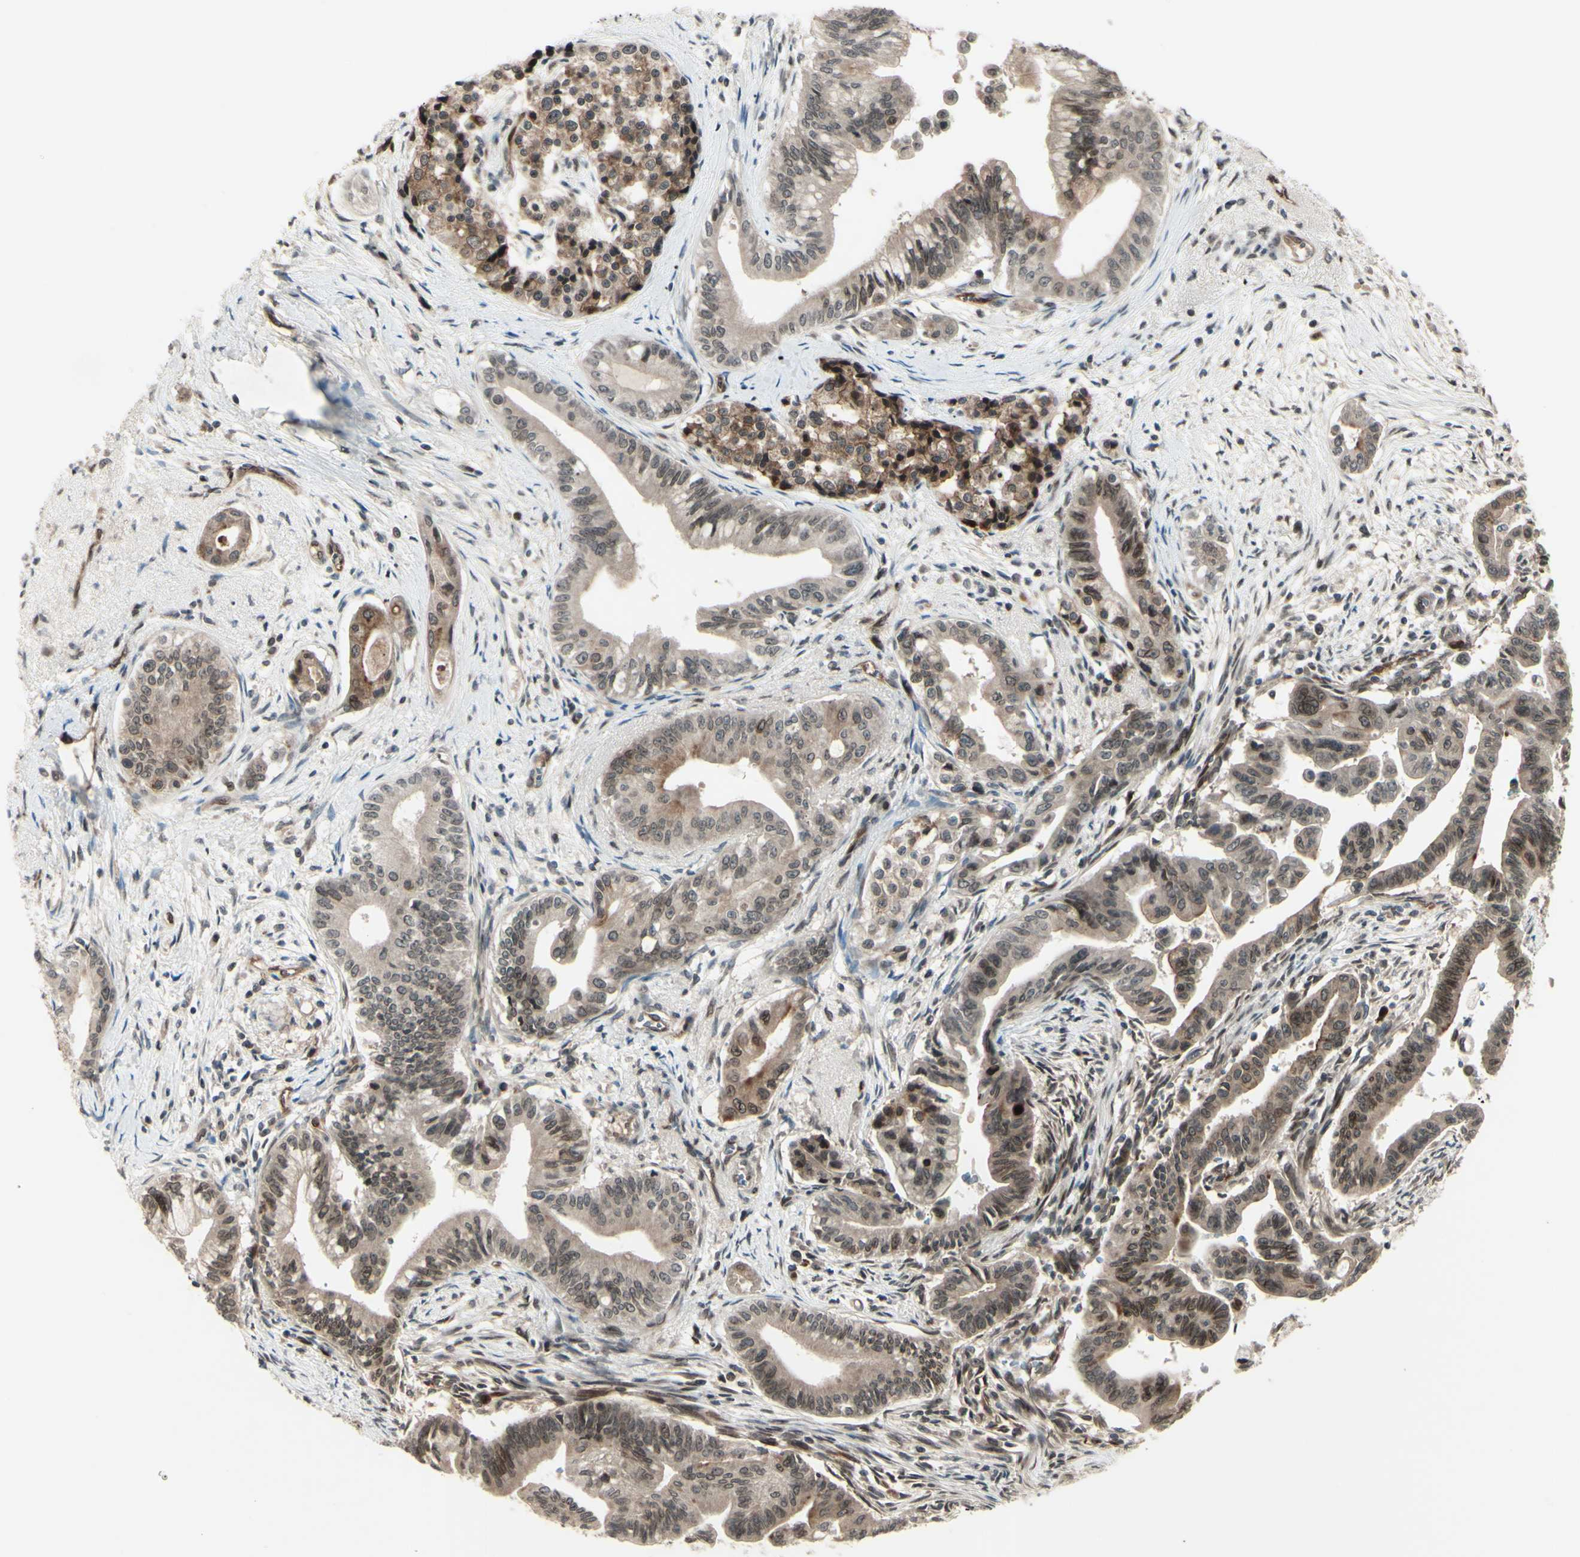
{"staining": {"intensity": "moderate", "quantity": ">75%", "location": "cytoplasmic/membranous,nuclear"}, "tissue": "pancreatic cancer", "cell_type": "Tumor cells", "image_type": "cancer", "snomed": [{"axis": "morphology", "description": "Adenocarcinoma, NOS"}, {"axis": "topography", "description": "Pancreas"}], "caption": "Adenocarcinoma (pancreatic) tissue exhibits moderate cytoplasmic/membranous and nuclear staining in about >75% of tumor cells, visualized by immunohistochemistry.", "gene": "MLF2", "patient": {"sex": "male", "age": 70}}